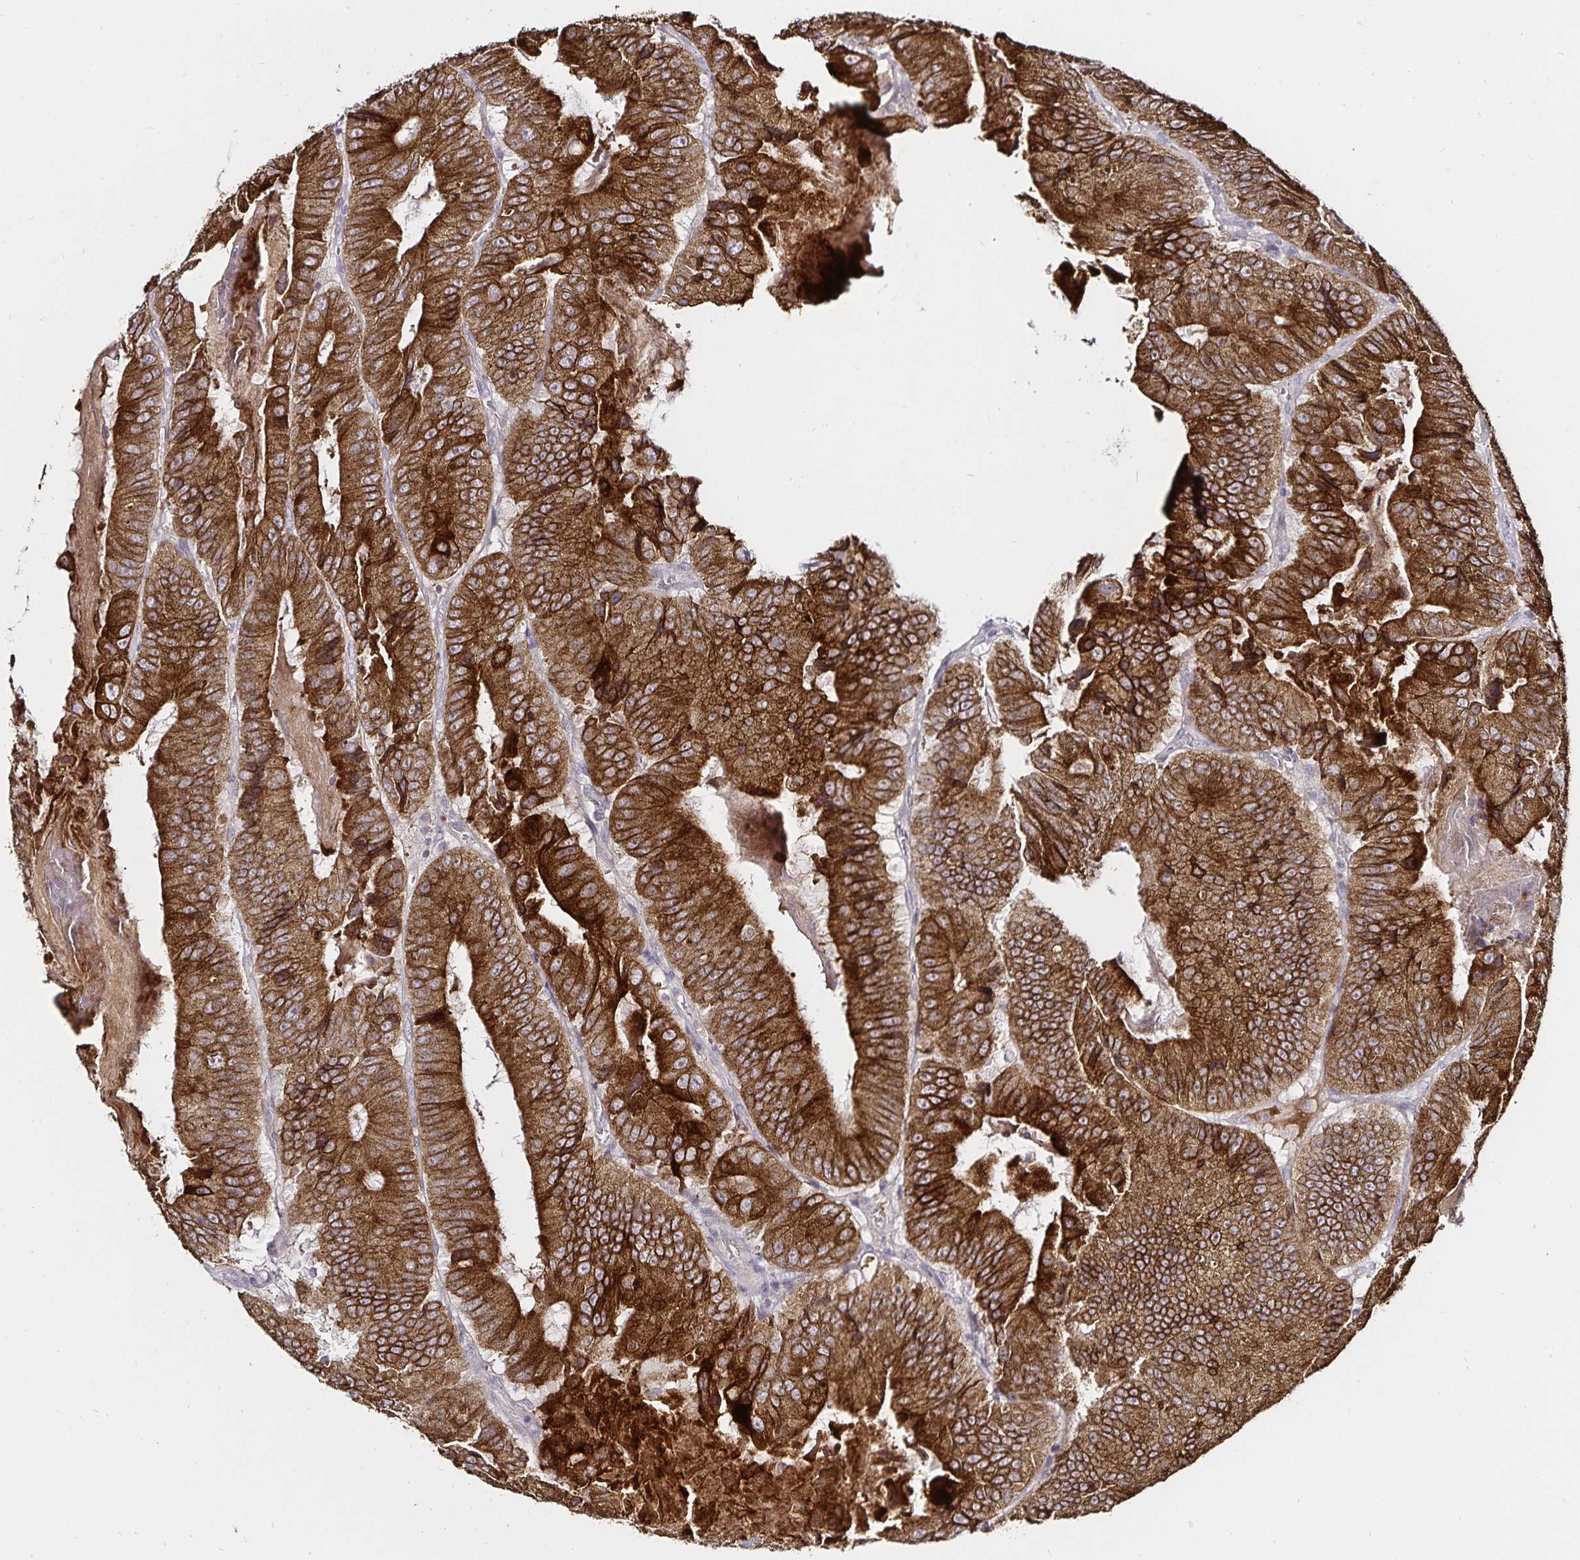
{"staining": {"intensity": "strong", "quantity": ">75%", "location": "cytoplasmic/membranous"}, "tissue": "colorectal cancer", "cell_type": "Tumor cells", "image_type": "cancer", "snomed": [{"axis": "morphology", "description": "Adenocarcinoma, NOS"}, {"axis": "topography", "description": "Colon"}], "caption": "Human colorectal adenocarcinoma stained for a protein (brown) demonstrates strong cytoplasmic/membranous positive staining in about >75% of tumor cells.", "gene": "ACSL5", "patient": {"sex": "female", "age": 86}}